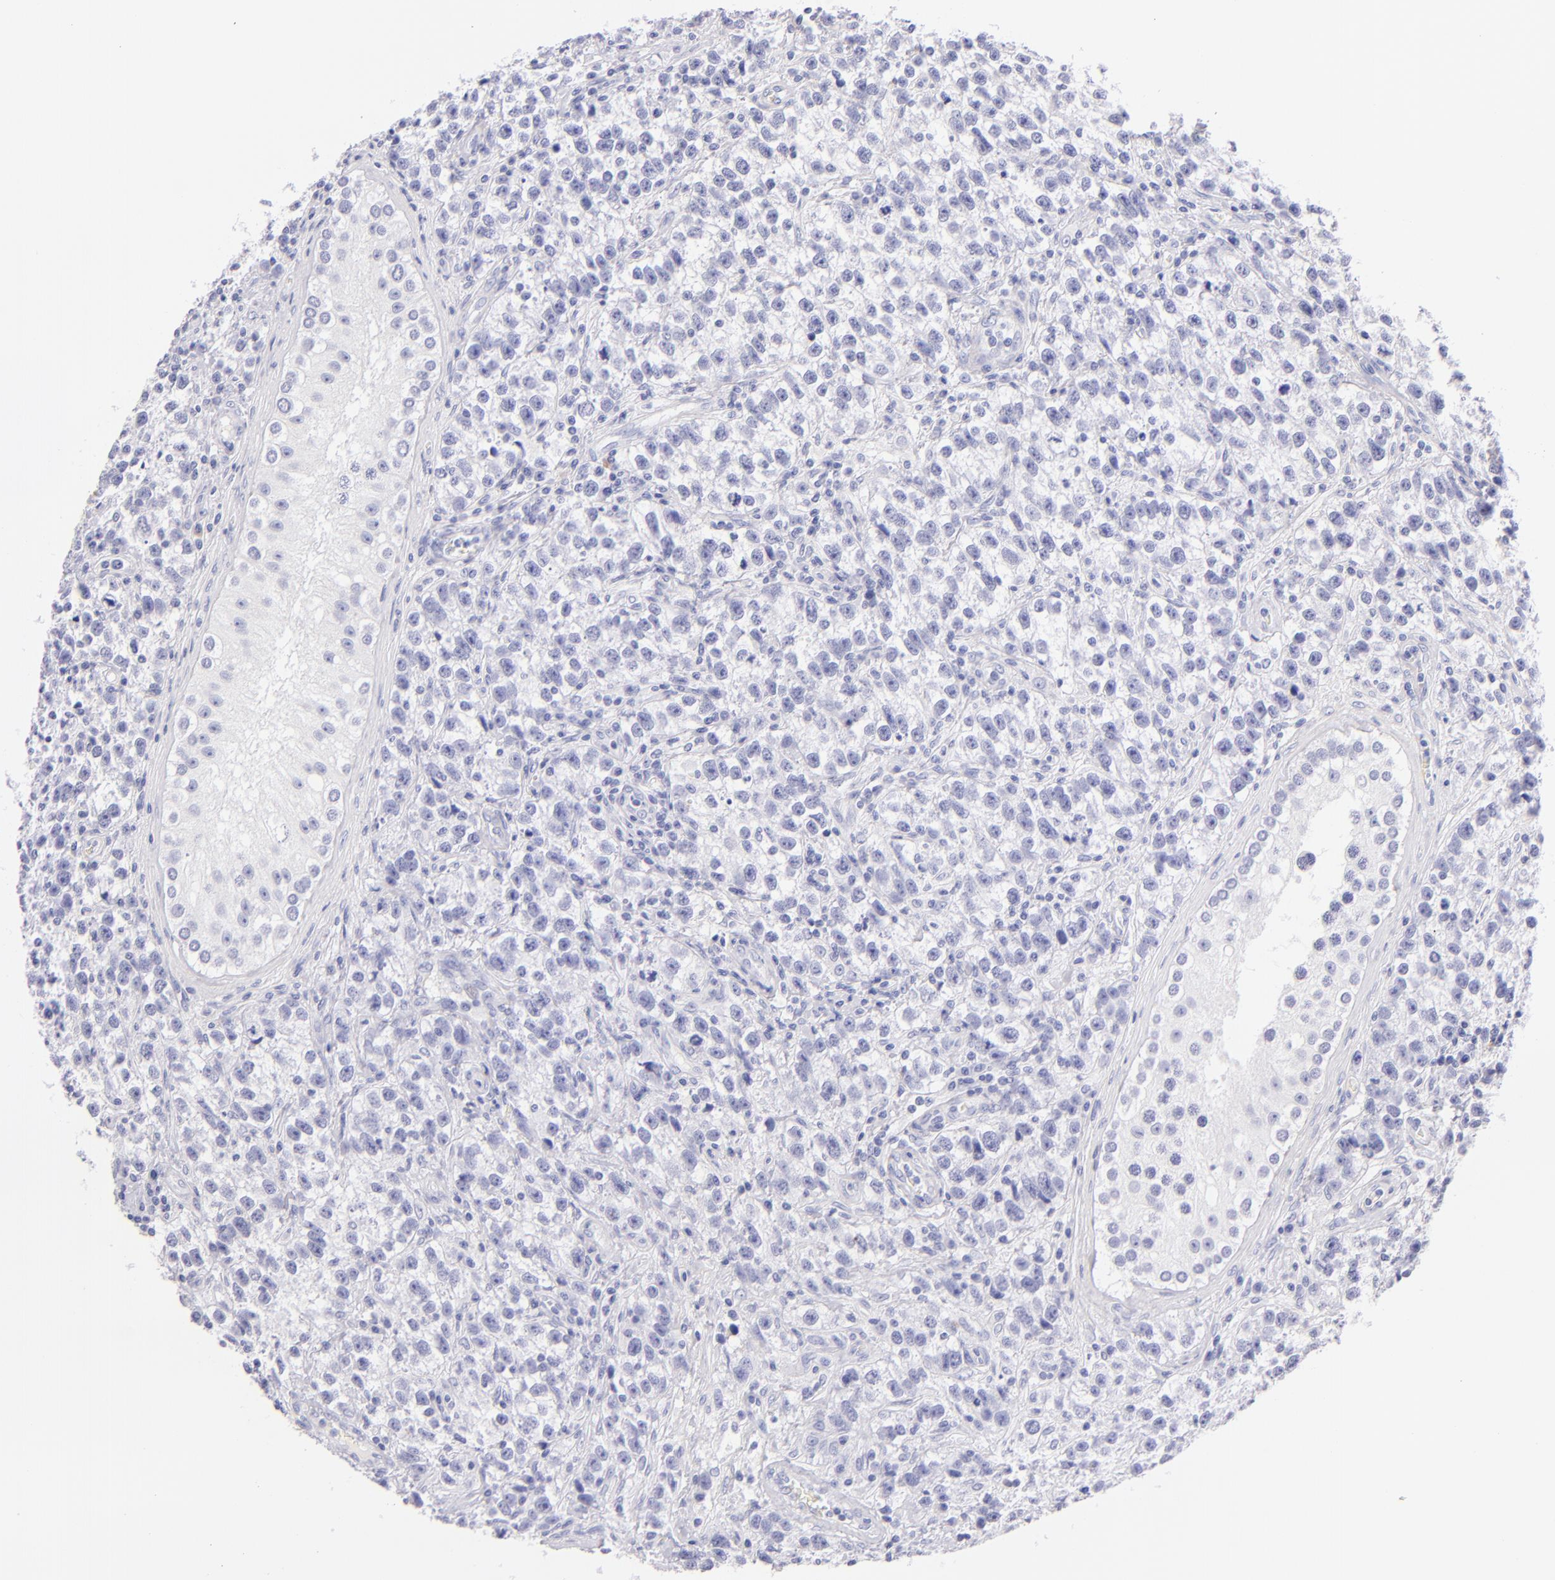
{"staining": {"intensity": "negative", "quantity": "none", "location": "none"}, "tissue": "testis cancer", "cell_type": "Tumor cells", "image_type": "cancer", "snomed": [{"axis": "morphology", "description": "Seminoma, NOS"}, {"axis": "topography", "description": "Testis"}], "caption": "An immunohistochemistry (IHC) photomicrograph of seminoma (testis) is shown. There is no staining in tumor cells of seminoma (testis).", "gene": "SDC1", "patient": {"sex": "male", "age": 38}}